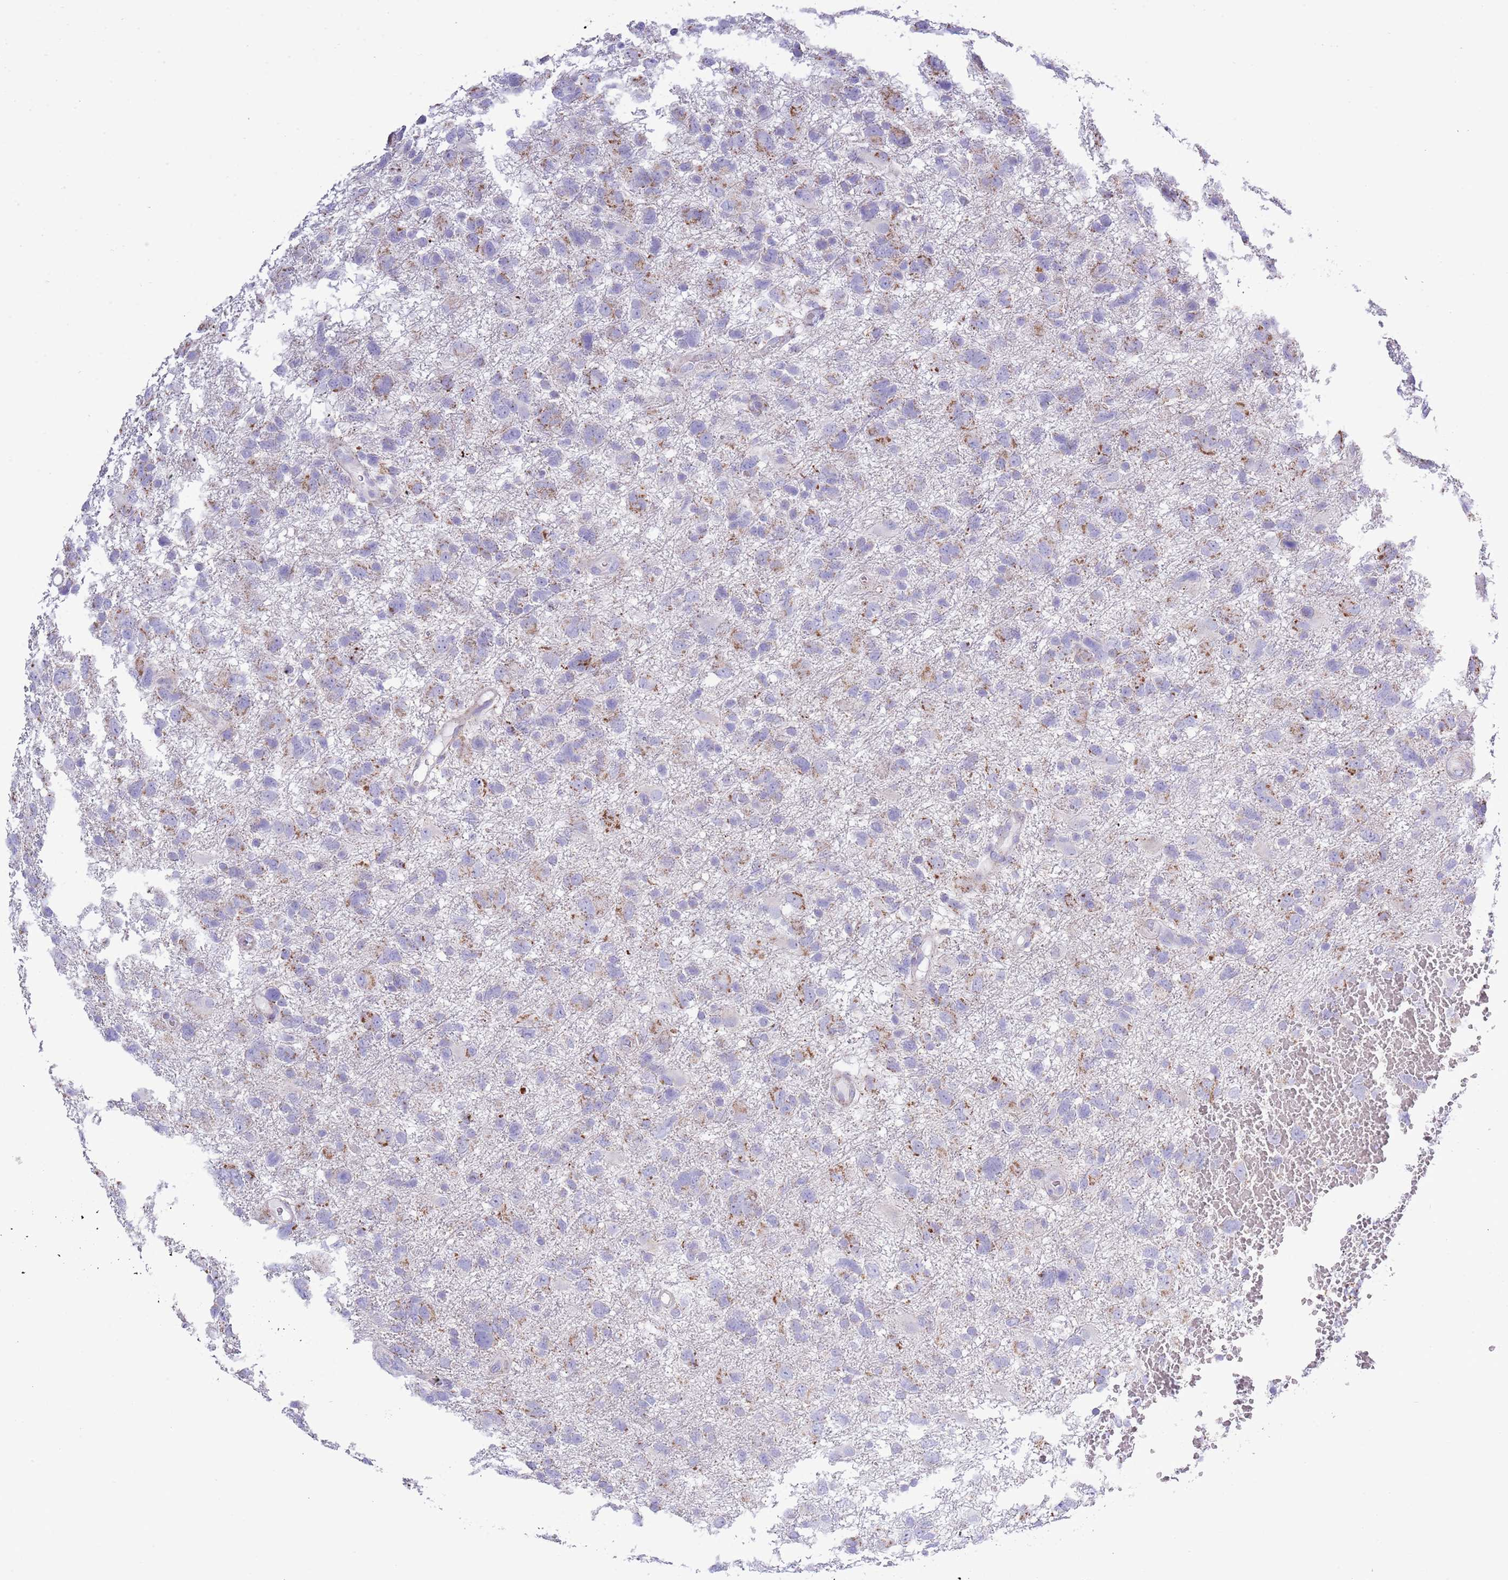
{"staining": {"intensity": "moderate", "quantity": "25%-75%", "location": "cytoplasmic/membranous"}, "tissue": "glioma", "cell_type": "Tumor cells", "image_type": "cancer", "snomed": [{"axis": "morphology", "description": "Glioma, malignant, High grade"}, {"axis": "topography", "description": "Brain"}], "caption": "Immunohistochemical staining of glioma displays medium levels of moderate cytoplasmic/membranous protein staining in about 25%-75% of tumor cells.", "gene": "MOCOS", "patient": {"sex": "male", "age": 61}}